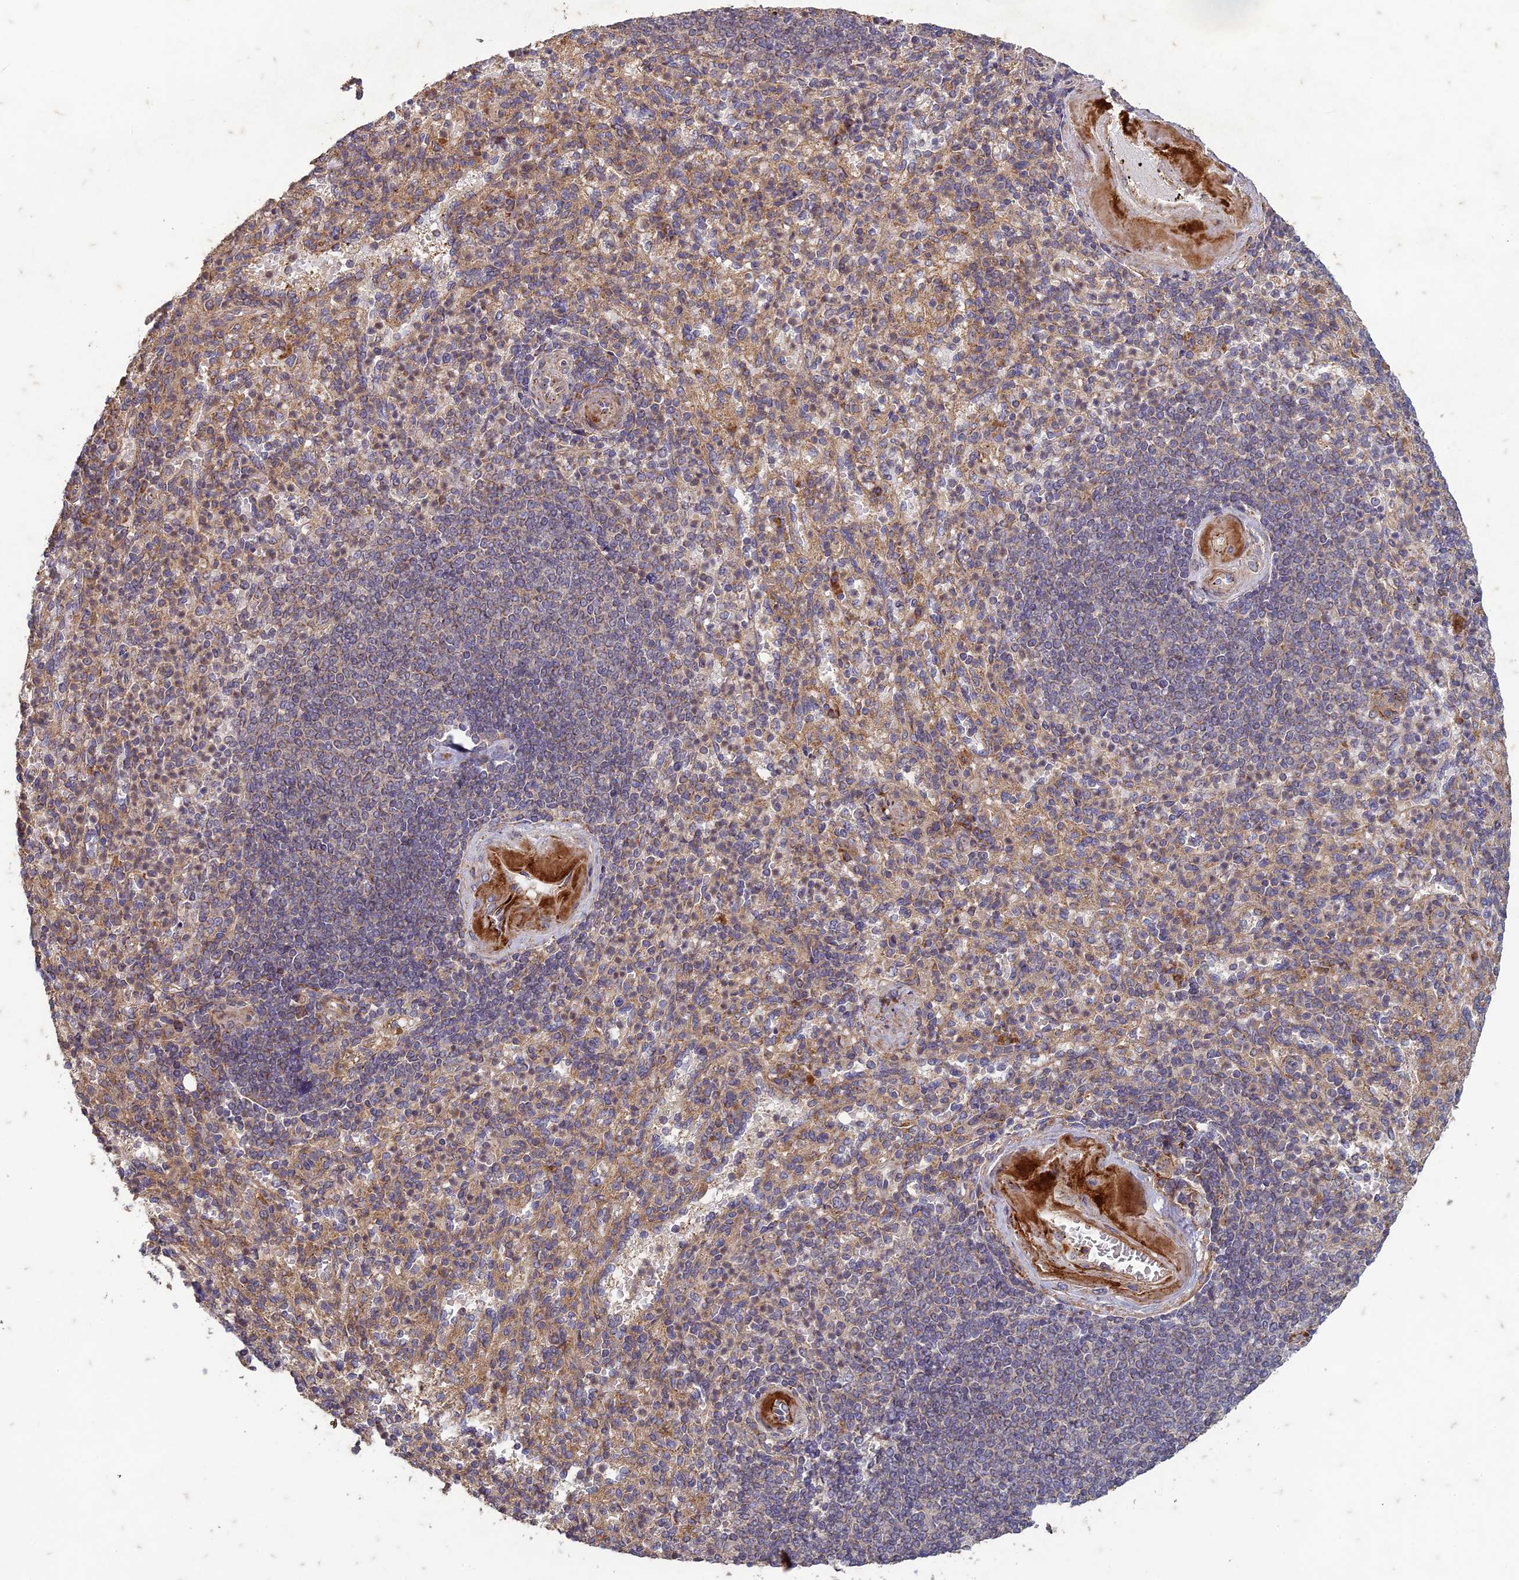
{"staining": {"intensity": "weak", "quantity": ">75%", "location": "cytoplasmic/membranous"}, "tissue": "spleen", "cell_type": "Cells in red pulp", "image_type": "normal", "snomed": [{"axis": "morphology", "description": "Normal tissue, NOS"}, {"axis": "topography", "description": "Spleen"}], "caption": "The image demonstrates immunohistochemical staining of benign spleen. There is weak cytoplasmic/membranous staining is present in about >75% of cells in red pulp. Using DAB (3,3'-diaminobenzidine) (brown) and hematoxylin (blue) stains, captured at high magnification using brightfield microscopy.", "gene": "TCF25", "patient": {"sex": "female", "age": 74}}